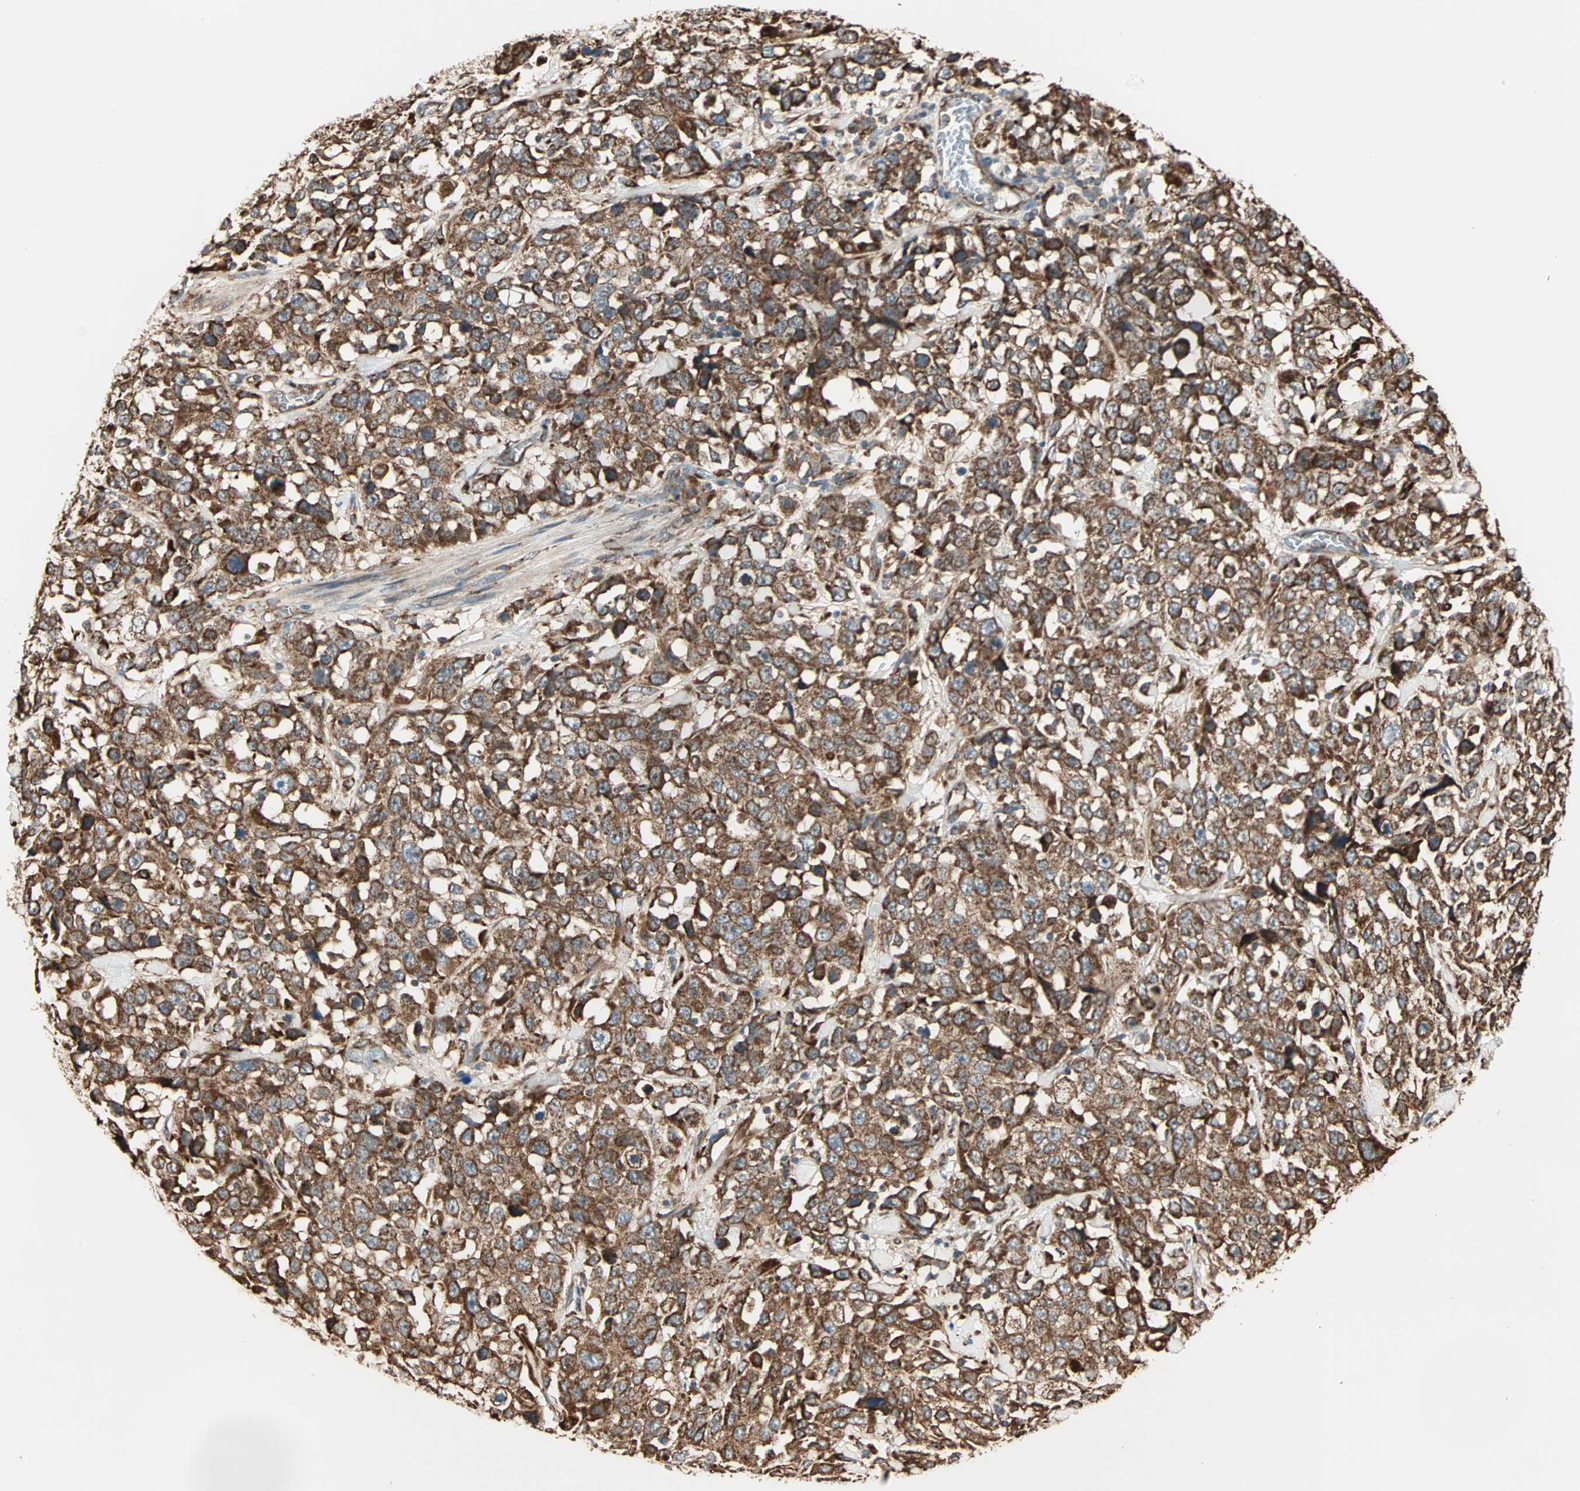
{"staining": {"intensity": "strong", "quantity": ">75%", "location": "cytoplasmic/membranous"}, "tissue": "stomach cancer", "cell_type": "Tumor cells", "image_type": "cancer", "snomed": [{"axis": "morphology", "description": "Normal tissue, NOS"}, {"axis": "morphology", "description": "Adenocarcinoma, NOS"}, {"axis": "topography", "description": "Stomach"}], "caption": "Brown immunohistochemical staining in stomach adenocarcinoma displays strong cytoplasmic/membranous positivity in about >75% of tumor cells.", "gene": "P4HA1", "patient": {"sex": "male", "age": 48}}